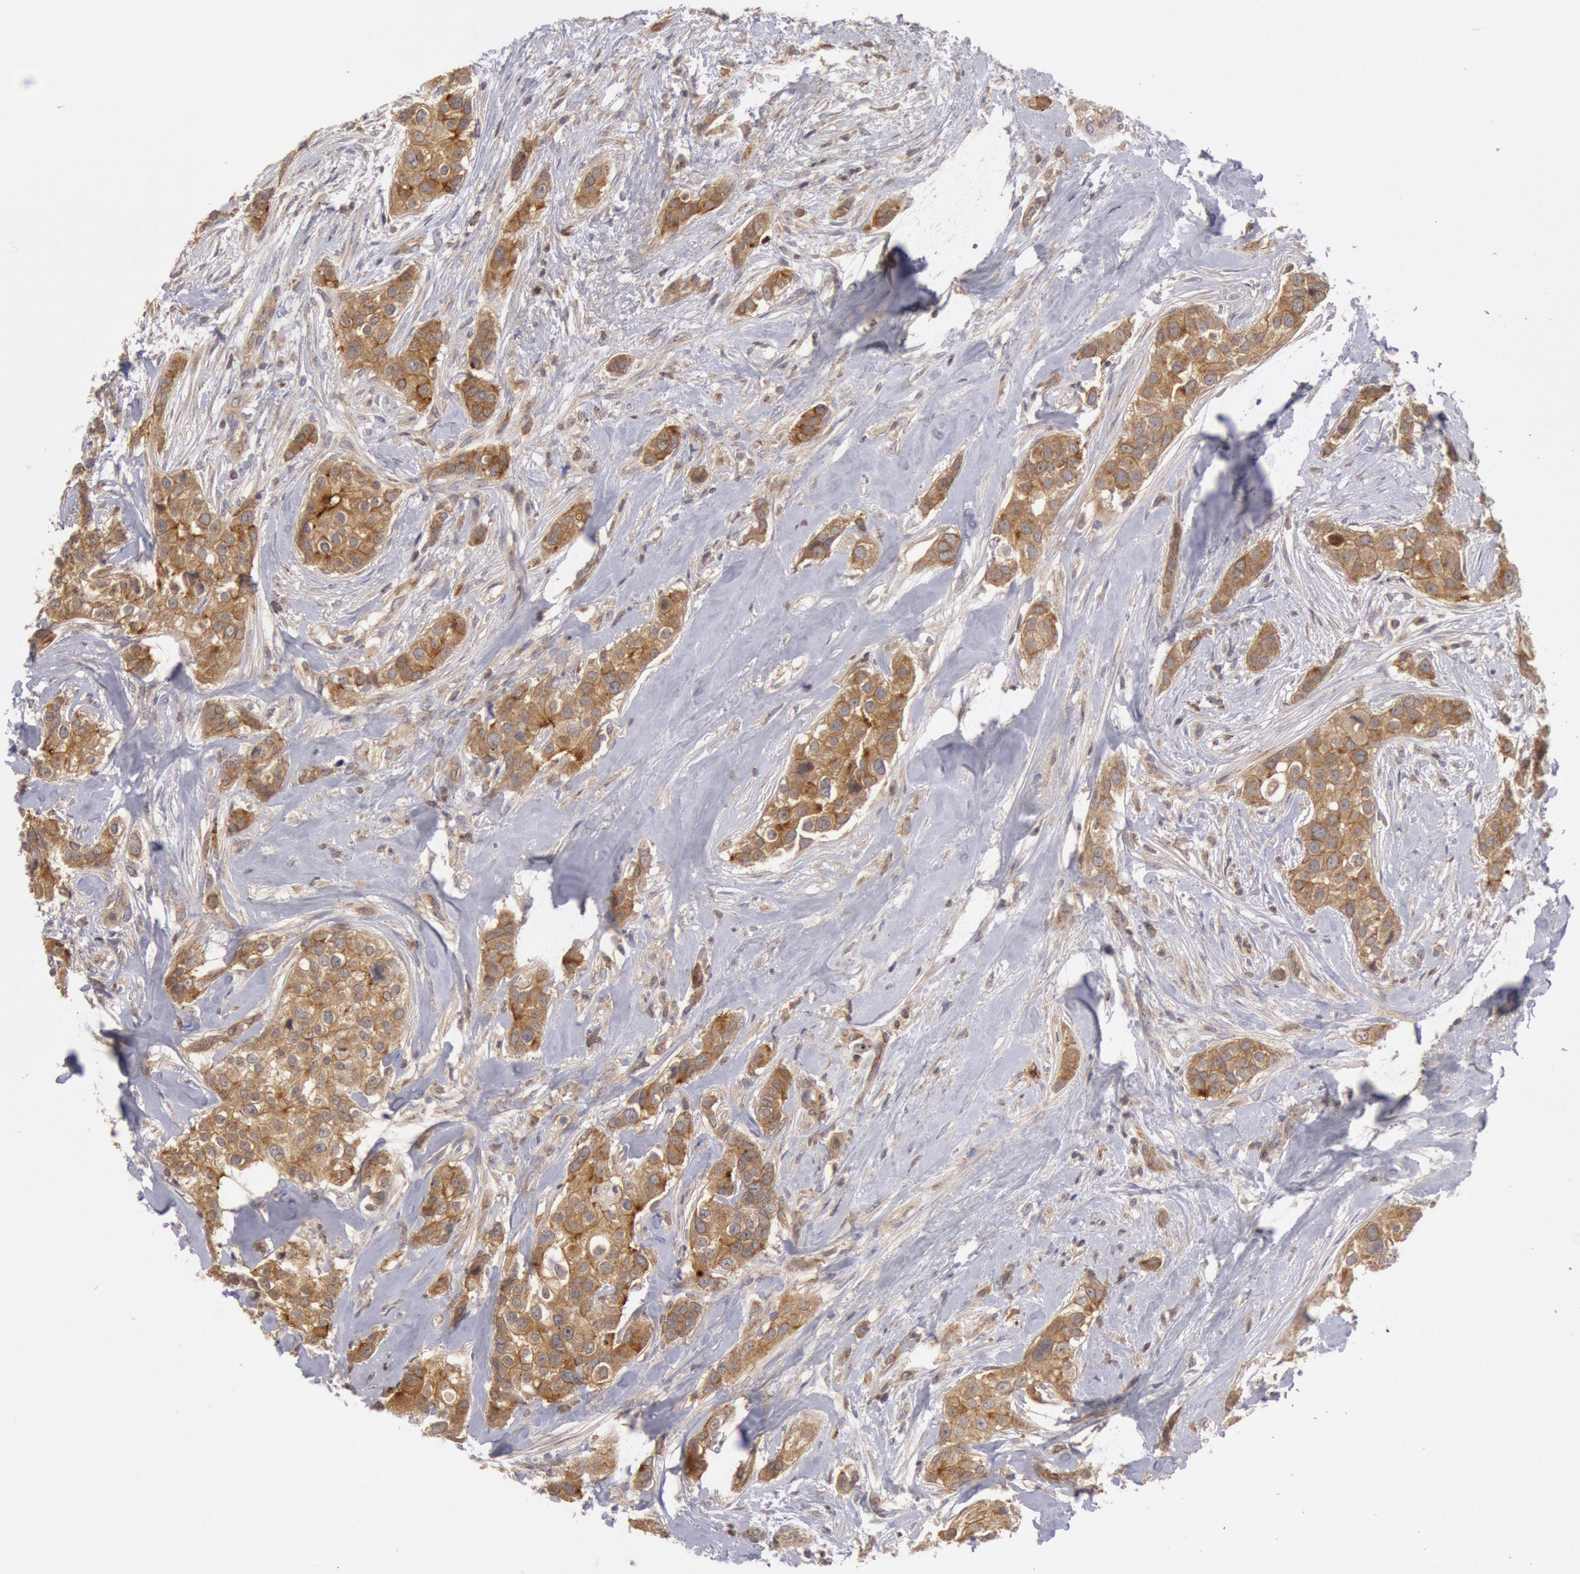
{"staining": {"intensity": "strong", "quantity": ">75%", "location": "cytoplasmic/membranous"}, "tissue": "breast cancer", "cell_type": "Tumor cells", "image_type": "cancer", "snomed": [{"axis": "morphology", "description": "Duct carcinoma"}, {"axis": "topography", "description": "Breast"}], "caption": "There is high levels of strong cytoplasmic/membranous staining in tumor cells of breast cancer (infiltrating ductal carcinoma), as demonstrated by immunohistochemical staining (brown color).", "gene": "PLA2G6", "patient": {"sex": "female", "age": 45}}